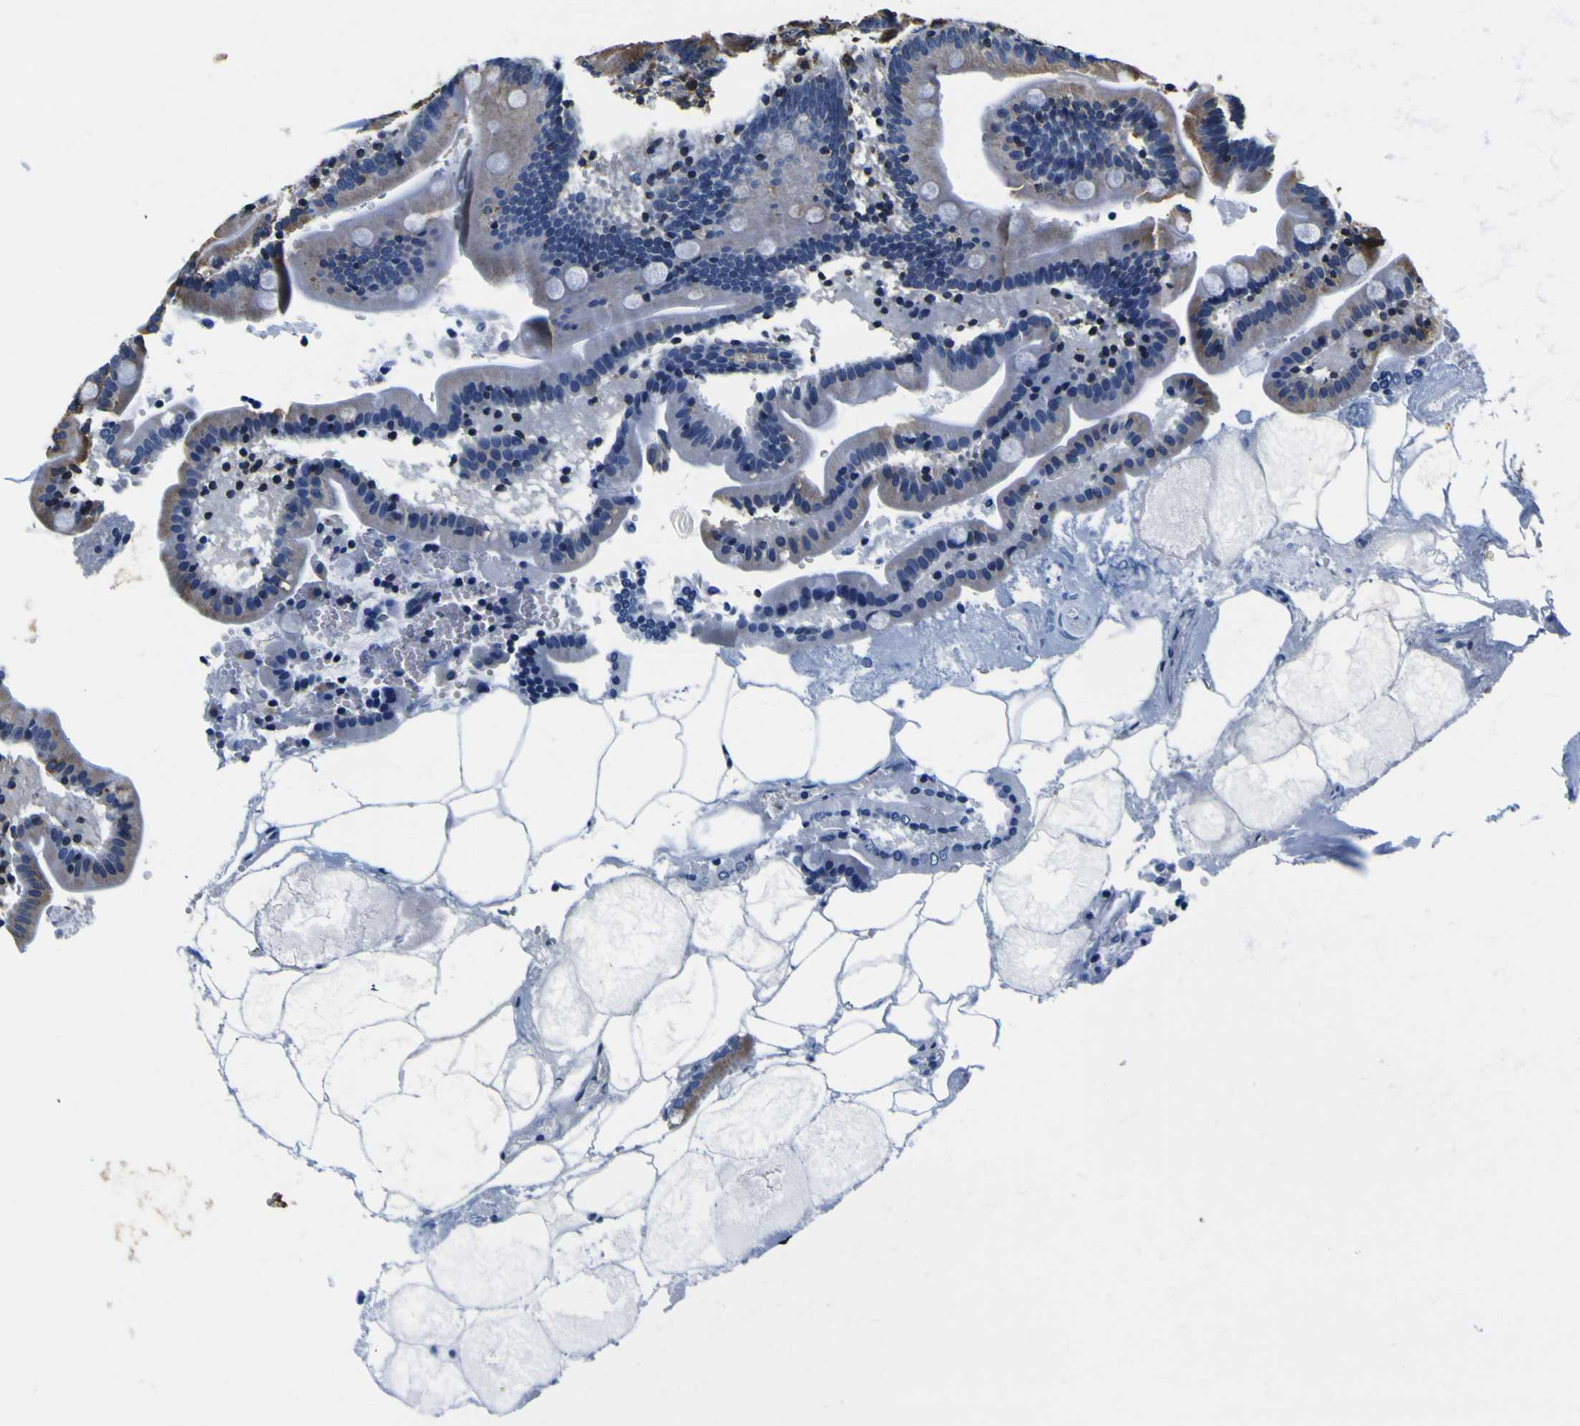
{"staining": {"intensity": "moderate", "quantity": "25%-75%", "location": "cytoplasmic/membranous"}, "tissue": "duodenum", "cell_type": "Glandular cells", "image_type": "normal", "snomed": [{"axis": "morphology", "description": "Normal tissue, NOS"}, {"axis": "topography", "description": "Duodenum"}], "caption": "Immunohistochemical staining of unremarkable duodenum reveals medium levels of moderate cytoplasmic/membranous positivity in approximately 25%-75% of glandular cells. (Stains: DAB in brown, nuclei in blue, Microscopy: brightfield microscopy at high magnification).", "gene": "TUBA1B", "patient": {"sex": "male", "age": 54}}